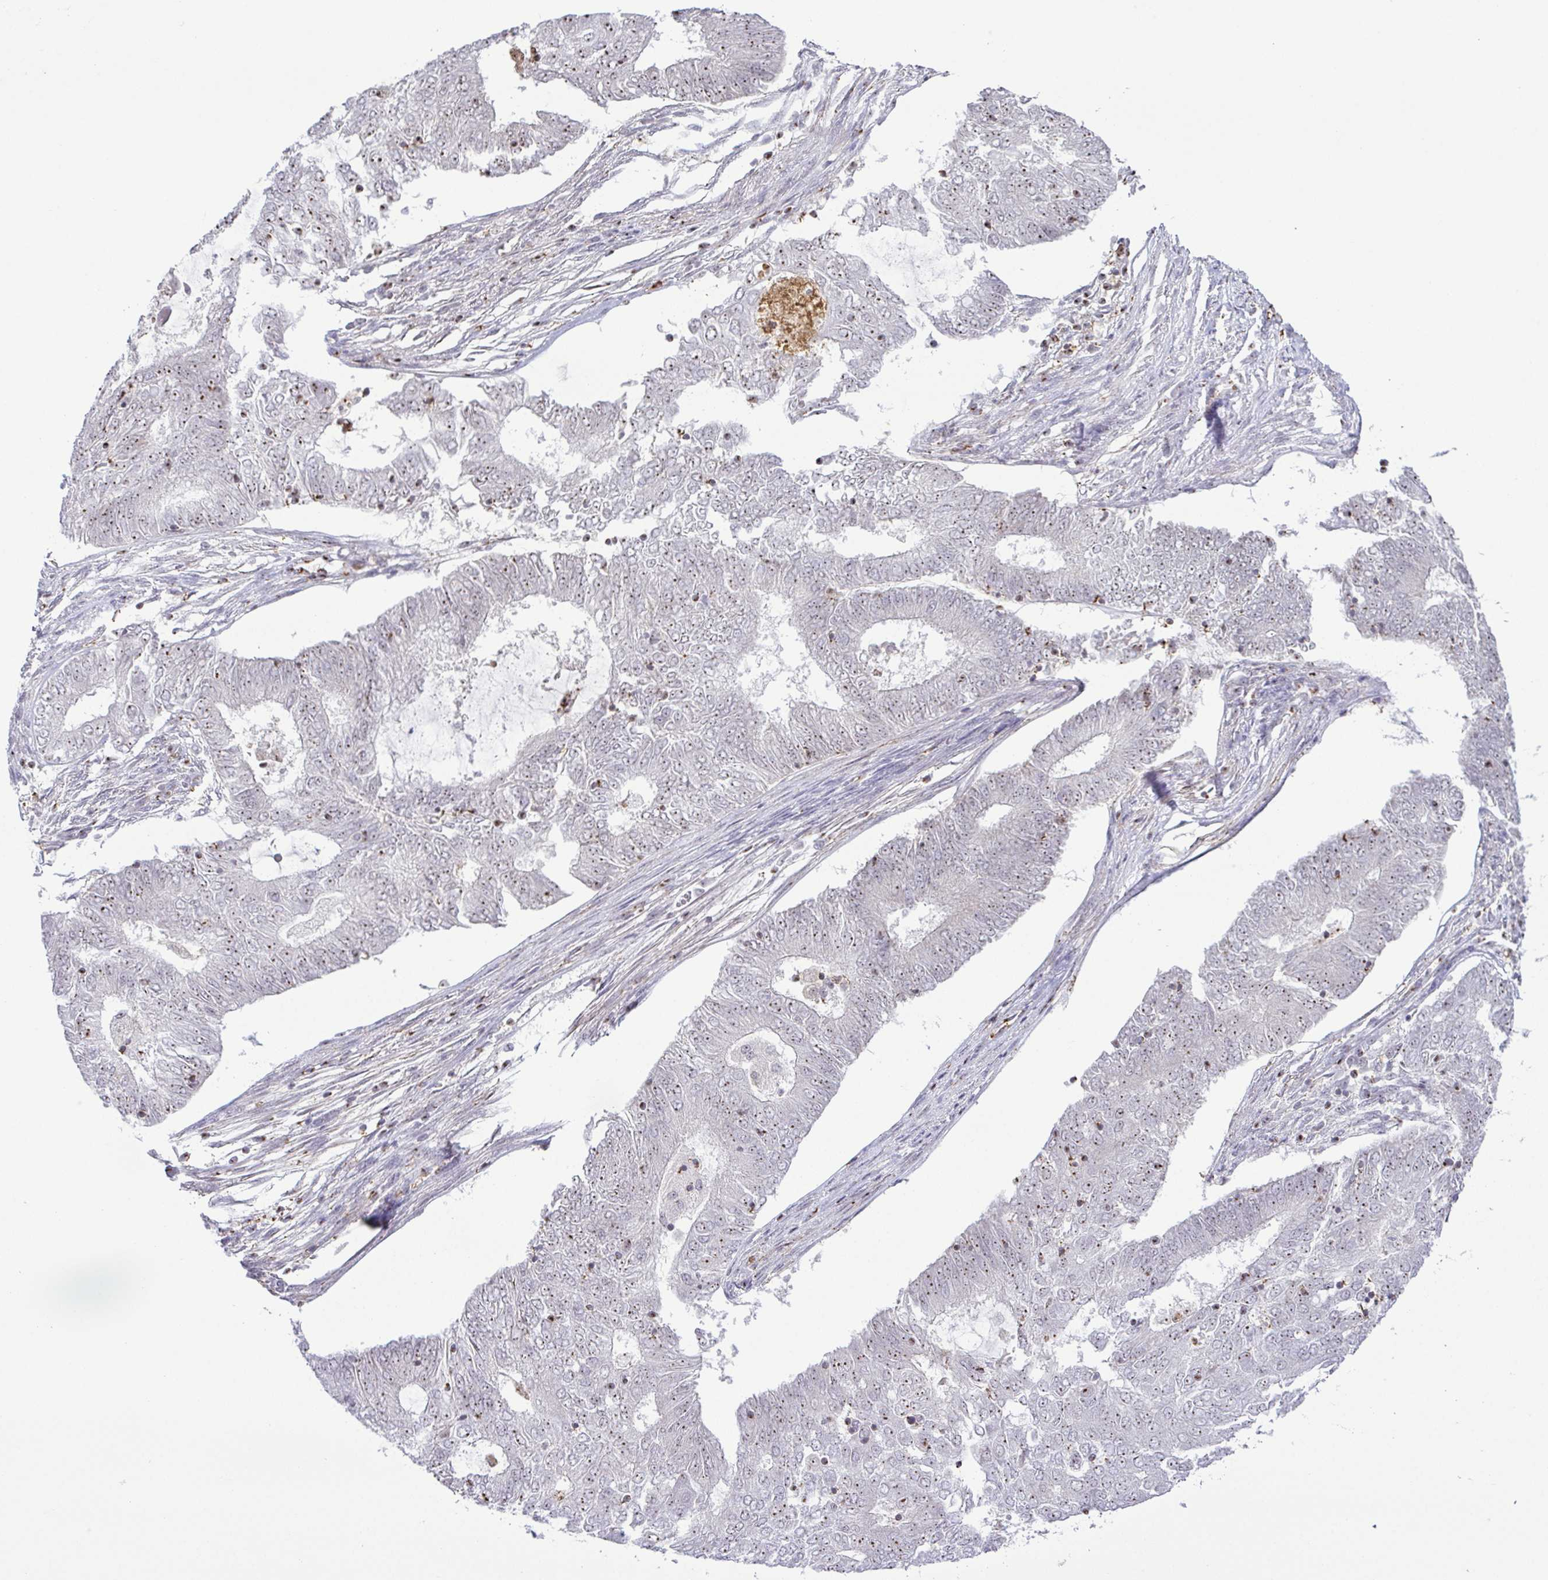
{"staining": {"intensity": "weak", "quantity": "25%-75%", "location": "nuclear"}, "tissue": "endometrial cancer", "cell_type": "Tumor cells", "image_type": "cancer", "snomed": [{"axis": "morphology", "description": "Adenocarcinoma, NOS"}, {"axis": "topography", "description": "Endometrium"}], "caption": "DAB immunohistochemical staining of human endometrial adenocarcinoma displays weak nuclear protein staining in approximately 25%-75% of tumor cells.", "gene": "RSL24D1", "patient": {"sex": "female", "age": 62}}